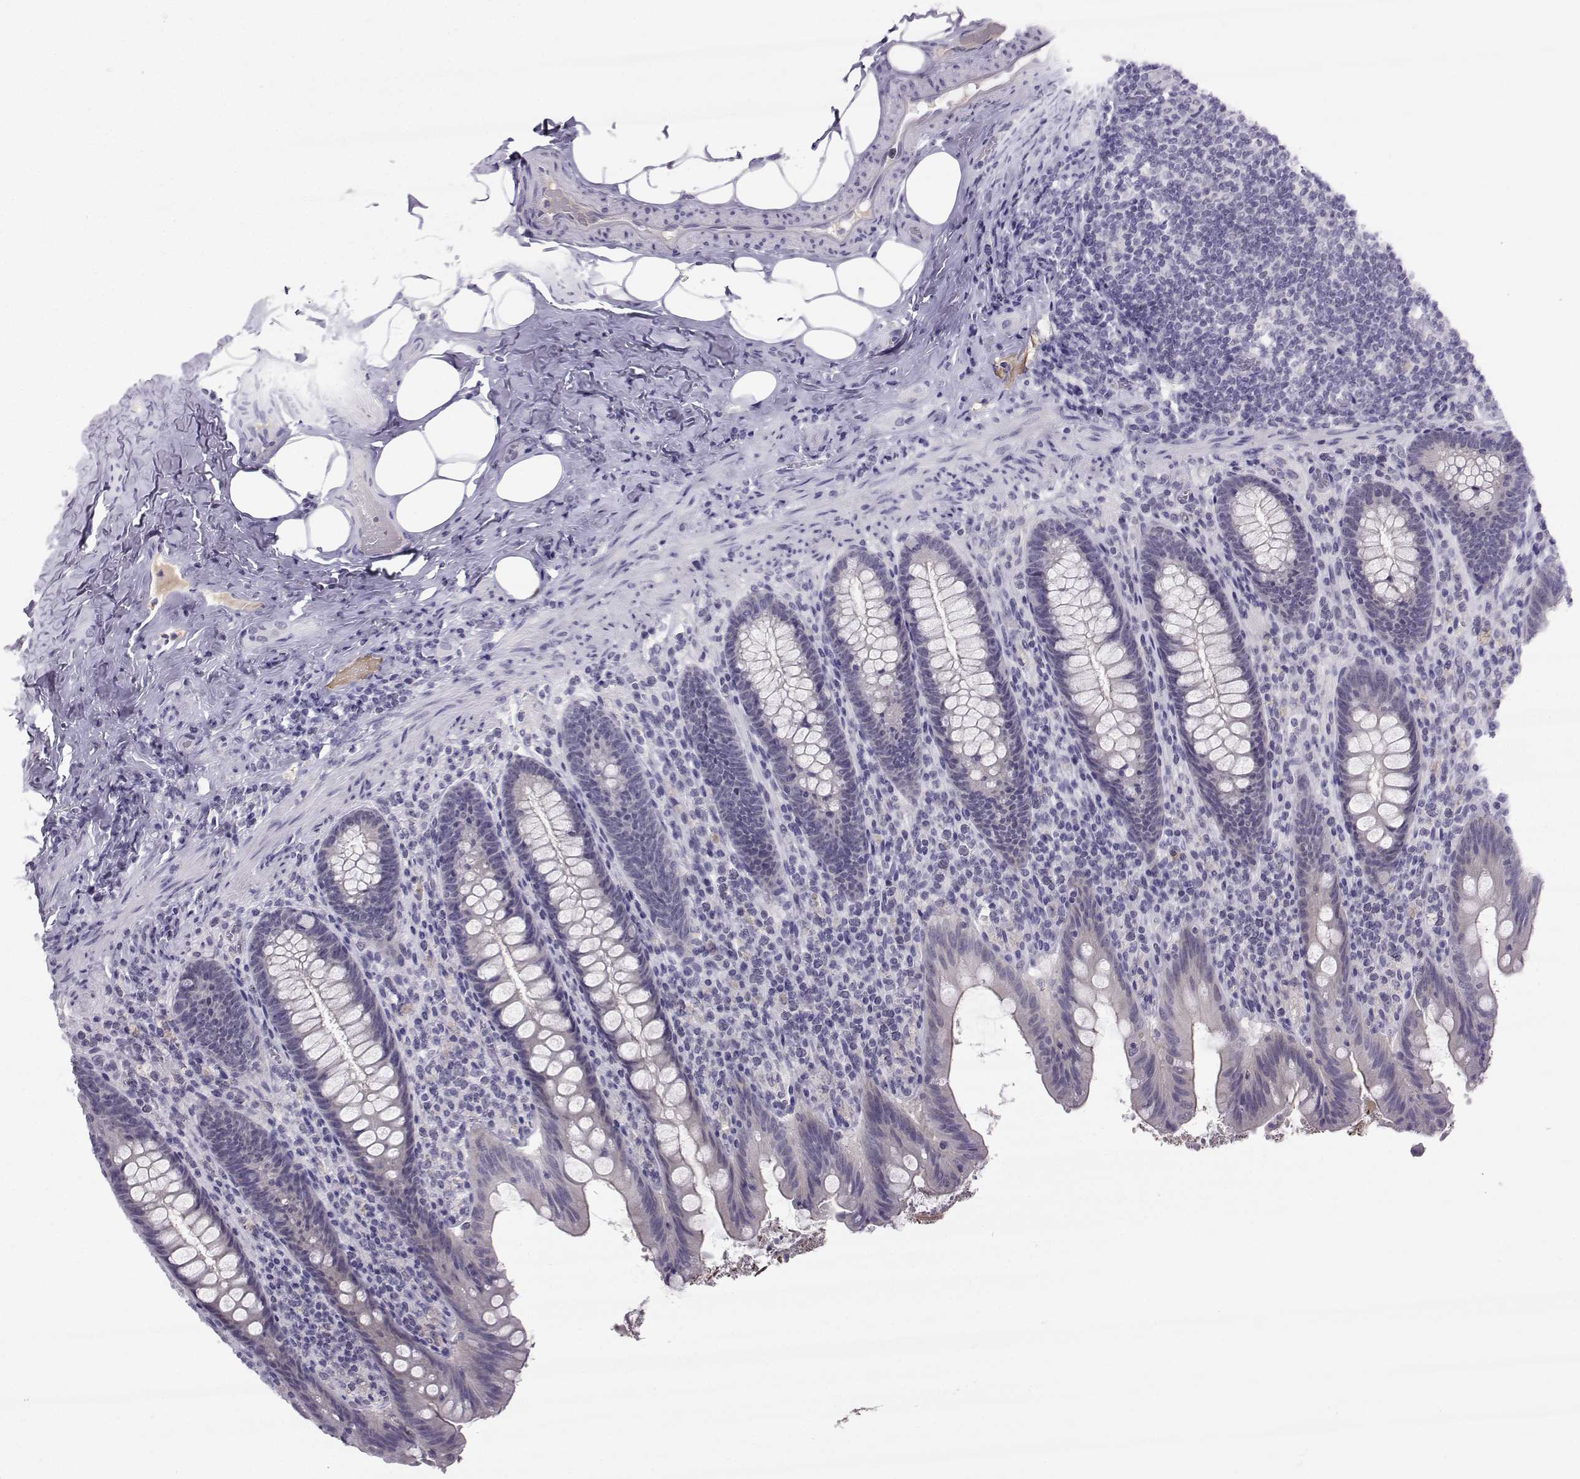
{"staining": {"intensity": "negative", "quantity": "none", "location": "none"}, "tissue": "appendix", "cell_type": "Glandular cells", "image_type": "normal", "snomed": [{"axis": "morphology", "description": "Normal tissue, NOS"}, {"axis": "topography", "description": "Appendix"}], "caption": "Benign appendix was stained to show a protein in brown. There is no significant staining in glandular cells.", "gene": "LHX1", "patient": {"sex": "male", "age": 45}}